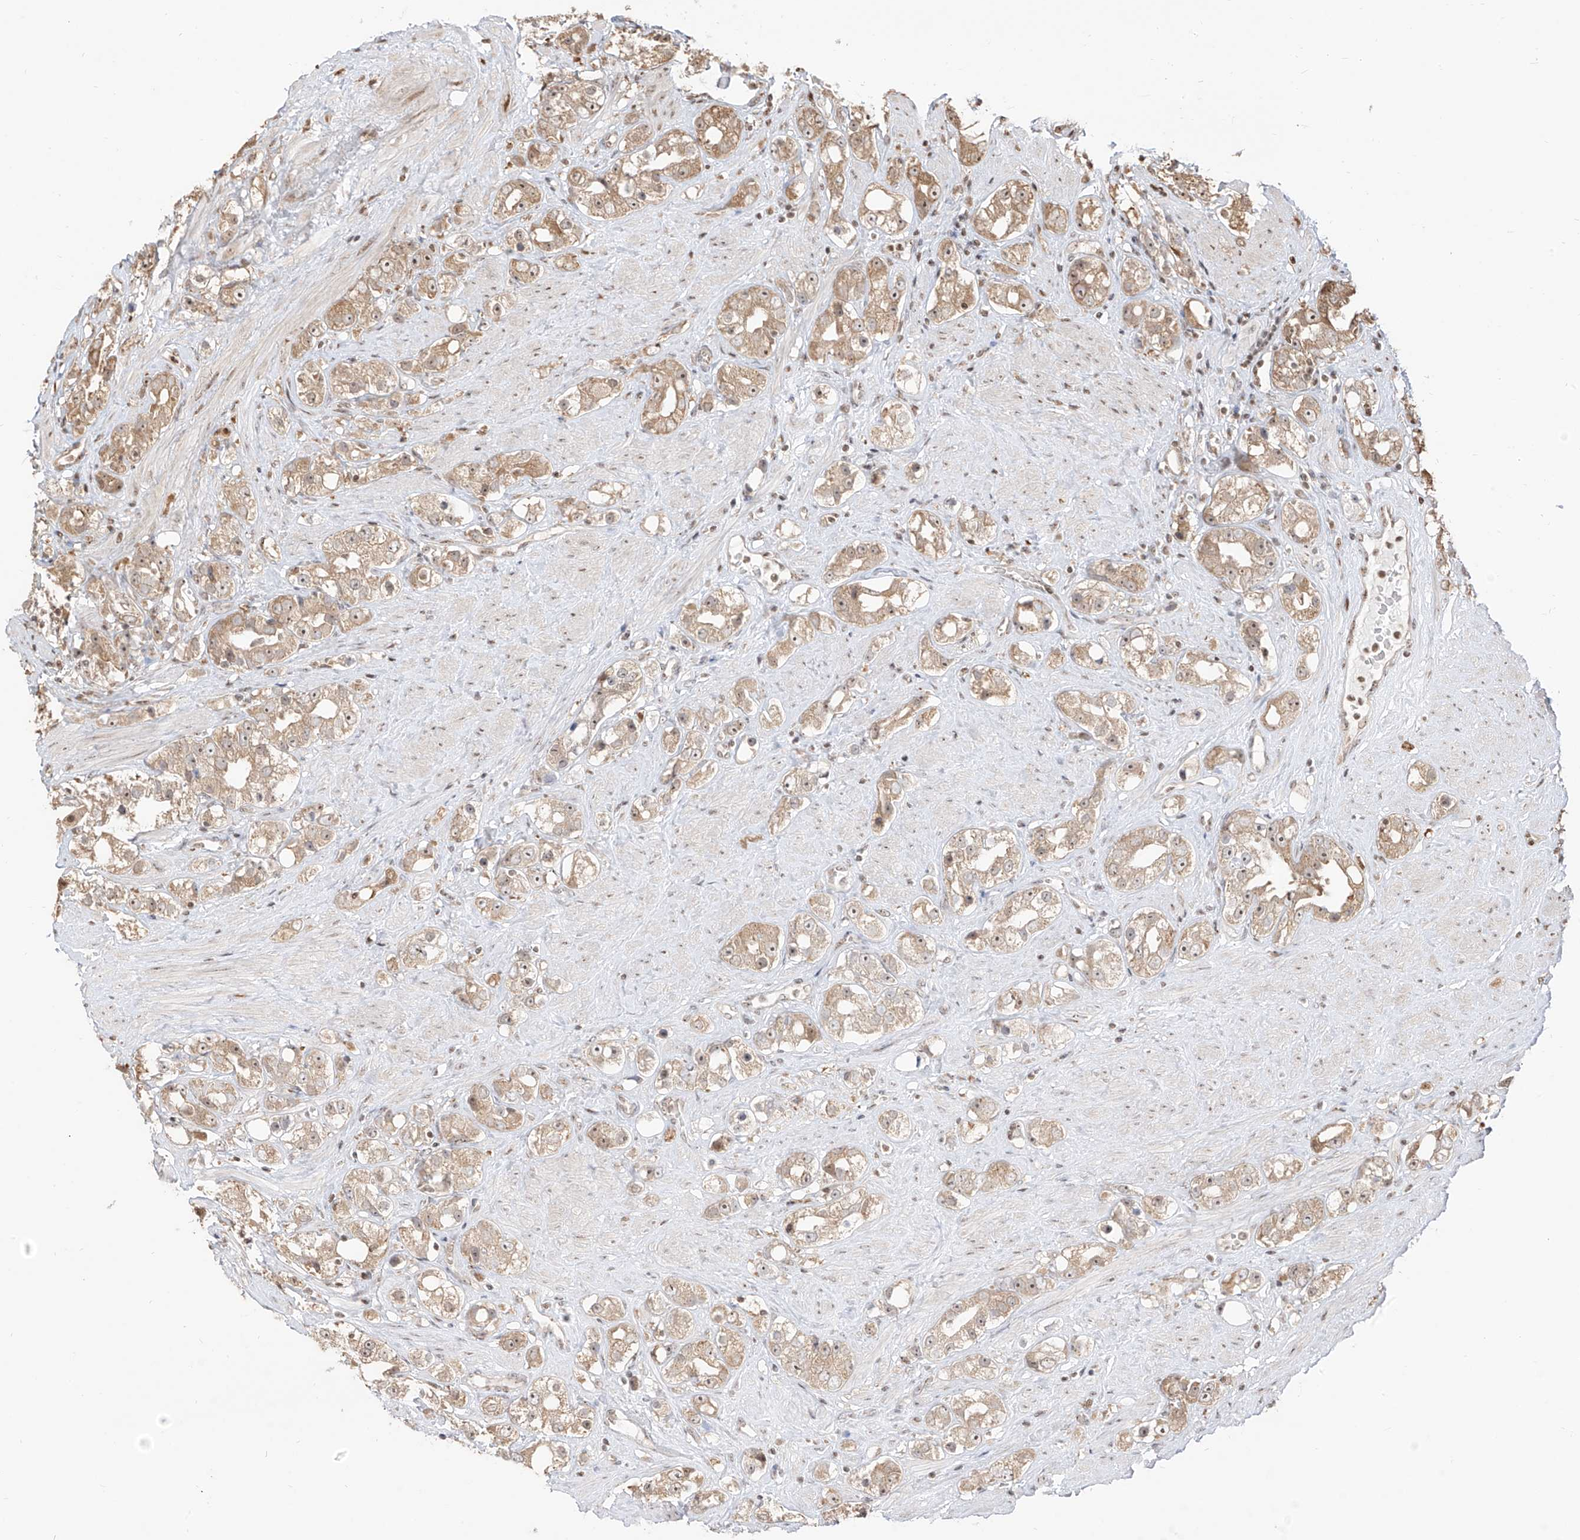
{"staining": {"intensity": "weak", "quantity": ">75%", "location": "cytoplasmic/membranous"}, "tissue": "prostate cancer", "cell_type": "Tumor cells", "image_type": "cancer", "snomed": [{"axis": "morphology", "description": "Adenocarcinoma, NOS"}, {"axis": "topography", "description": "Prostate"}], "caption": "High-magnification brightfield microscopy of adenocarcinoma (prostate) stained with DAB (brown) and counterstained with hematoxylin (blue). tumor cells exhibit weak cytoplasmic/membranous positivity is seen in approximately>75% of cells.", "gene": "VMP1", "patient": {"sex": "male", "age": 79}}